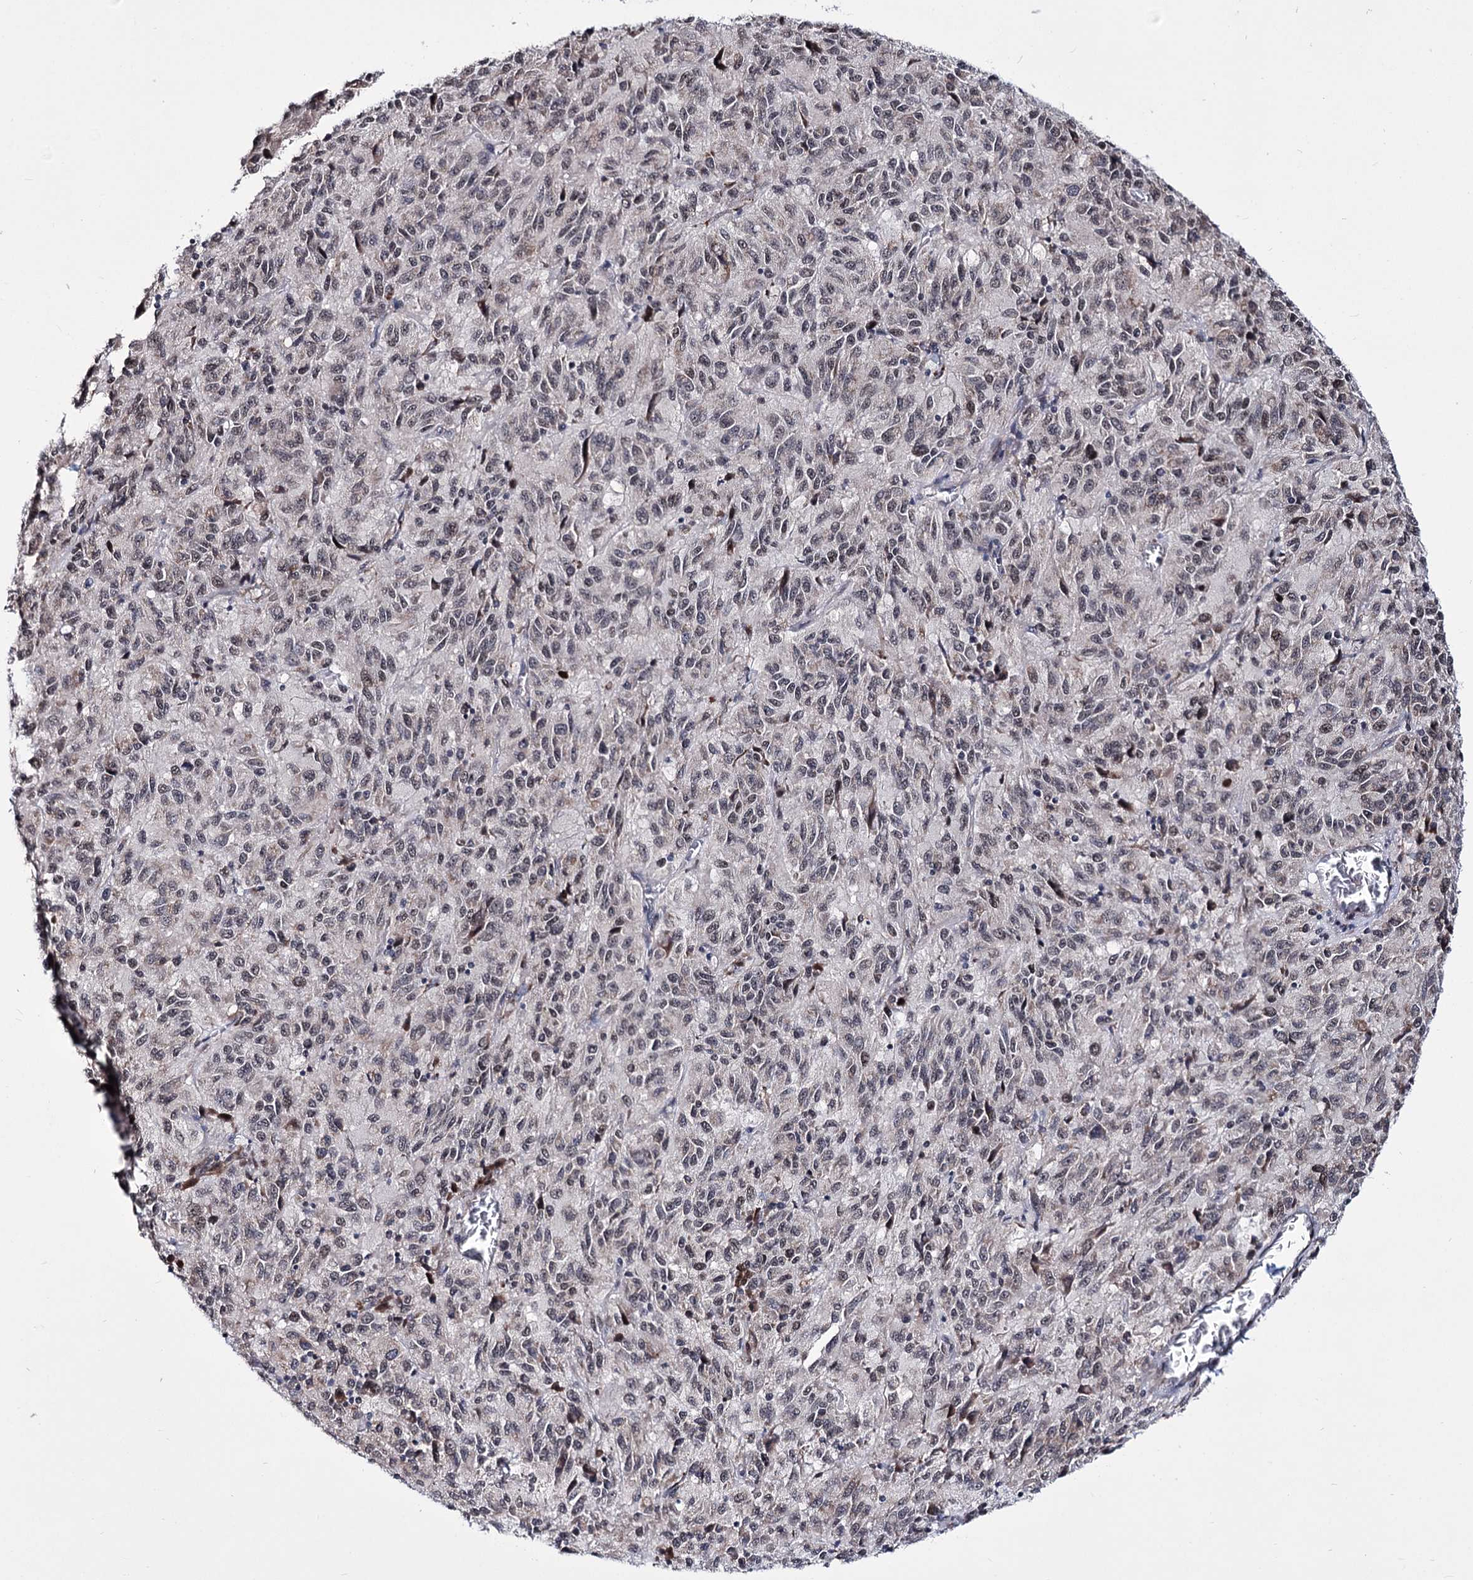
{"staining": {"intensity": "weak", "quantity": "25%-75%", "location": "nuclear"}, "tissue": "melanoma", "cell_type": "Tumor cells", "image_type": "cancer", "snomed": [{"axis": "morphology", "description": "Malignant melanoma, Metastatic site"}, {"axis": "topography", "description": "Lung"}], "caption": "Protein expression by IHC shows weak nuclear staining in approximately 25%-75% of tumor cells in melanoma.", "gene": "PPRC1", "patient": {"sex": "male", "age": 64}}